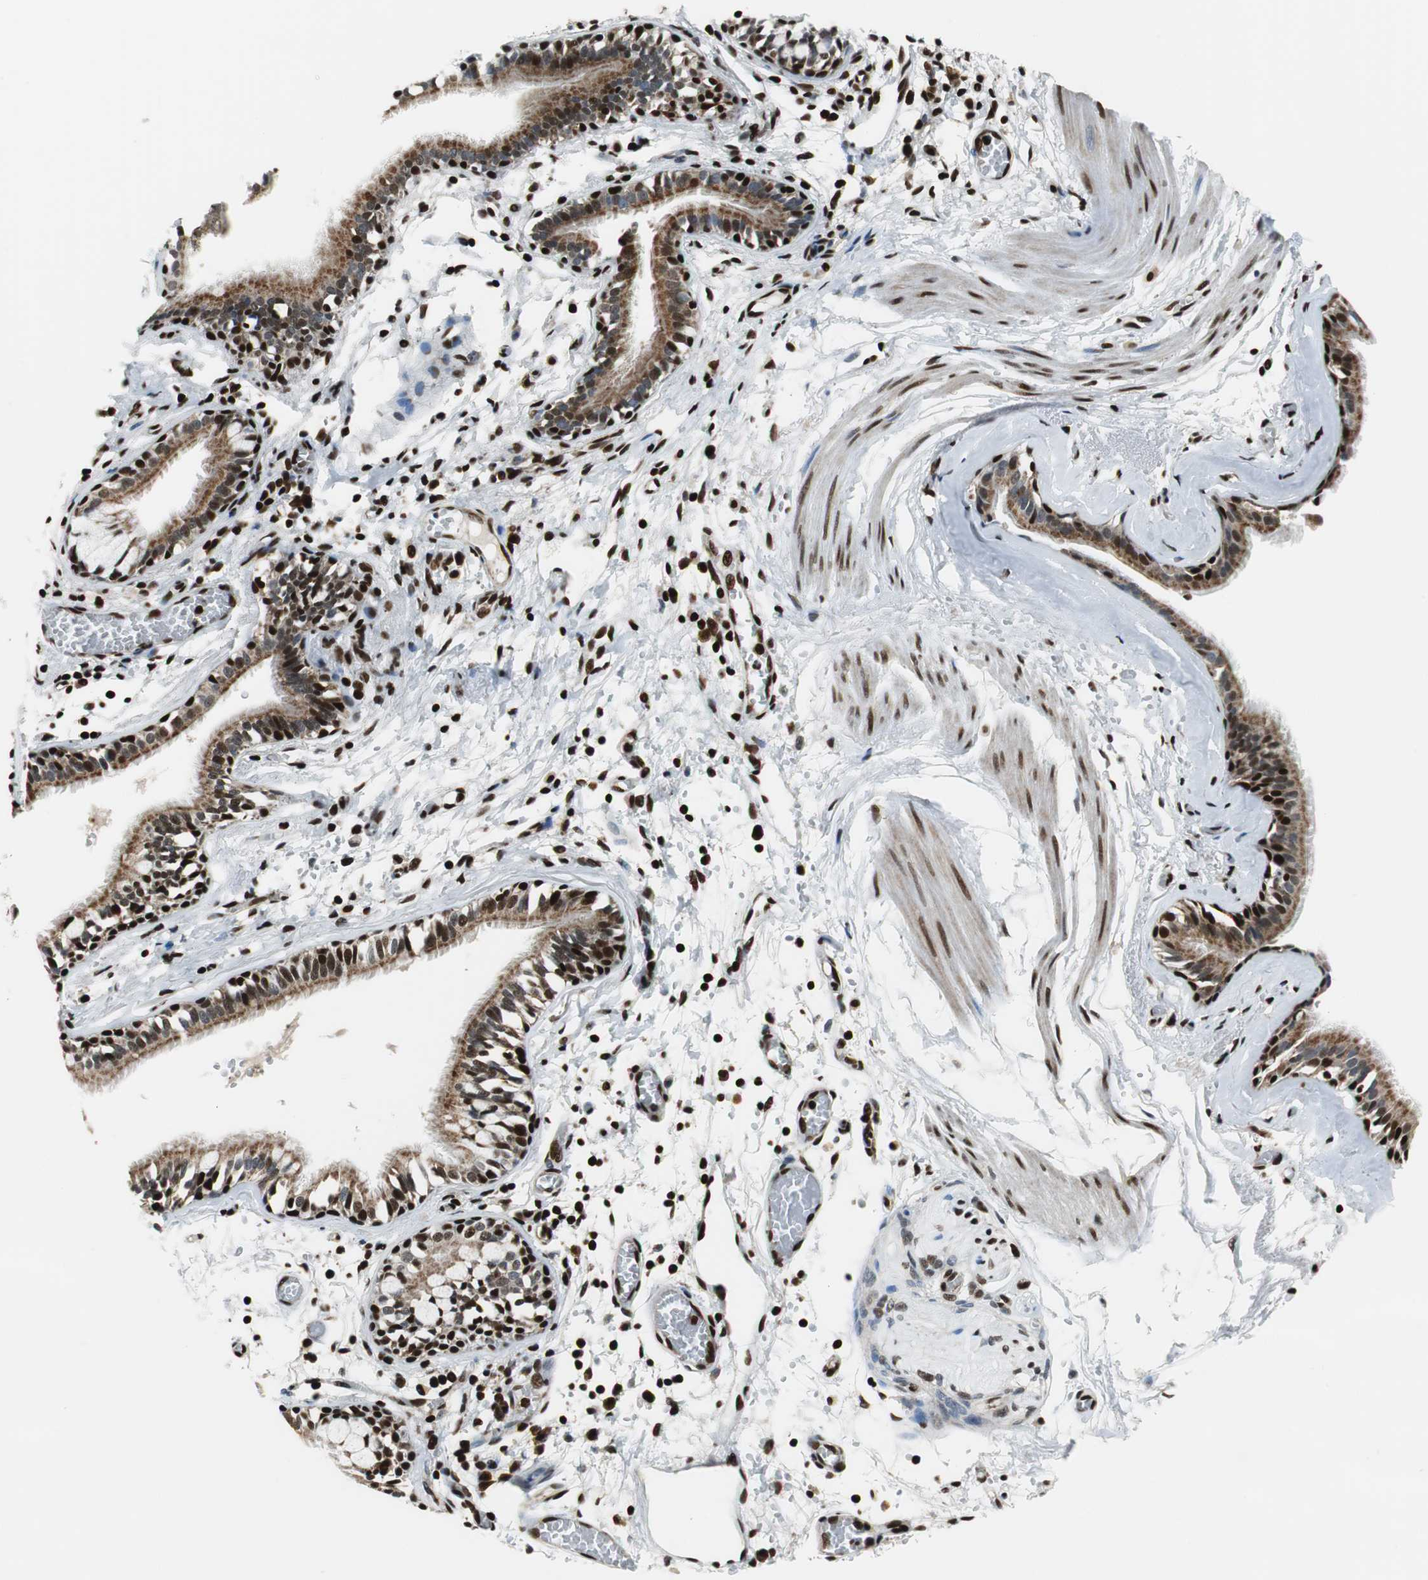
{"staining": {"intensity": "strong", "quantity": ">75%", "location": "cytoplasmic/membranous,nuclear"}, "tissue": "bronchus", "cell_type": "Respiratory epithelial cells", "image_type": "normal", "snomed": [{"axis": "morphology", "description": "Normal tissue, NOS"}, {"axis": "topography", "description": "Bronchus"}, {"axis": "topography", "description": "Lung"}], "caption": "A micrograph of human bronchus stained for a protein exhibits strong cytoplasmic/membranous,nuclear brown staining in respiratory epithelial cells. The staining was performed using DAB to visualize the protein expression in brown, while the nuclei were stained in blue with hematoxylin (Magnification: 20x).", "gene": "HDAC1", "patient": {"sex": "female", "age": 56}}